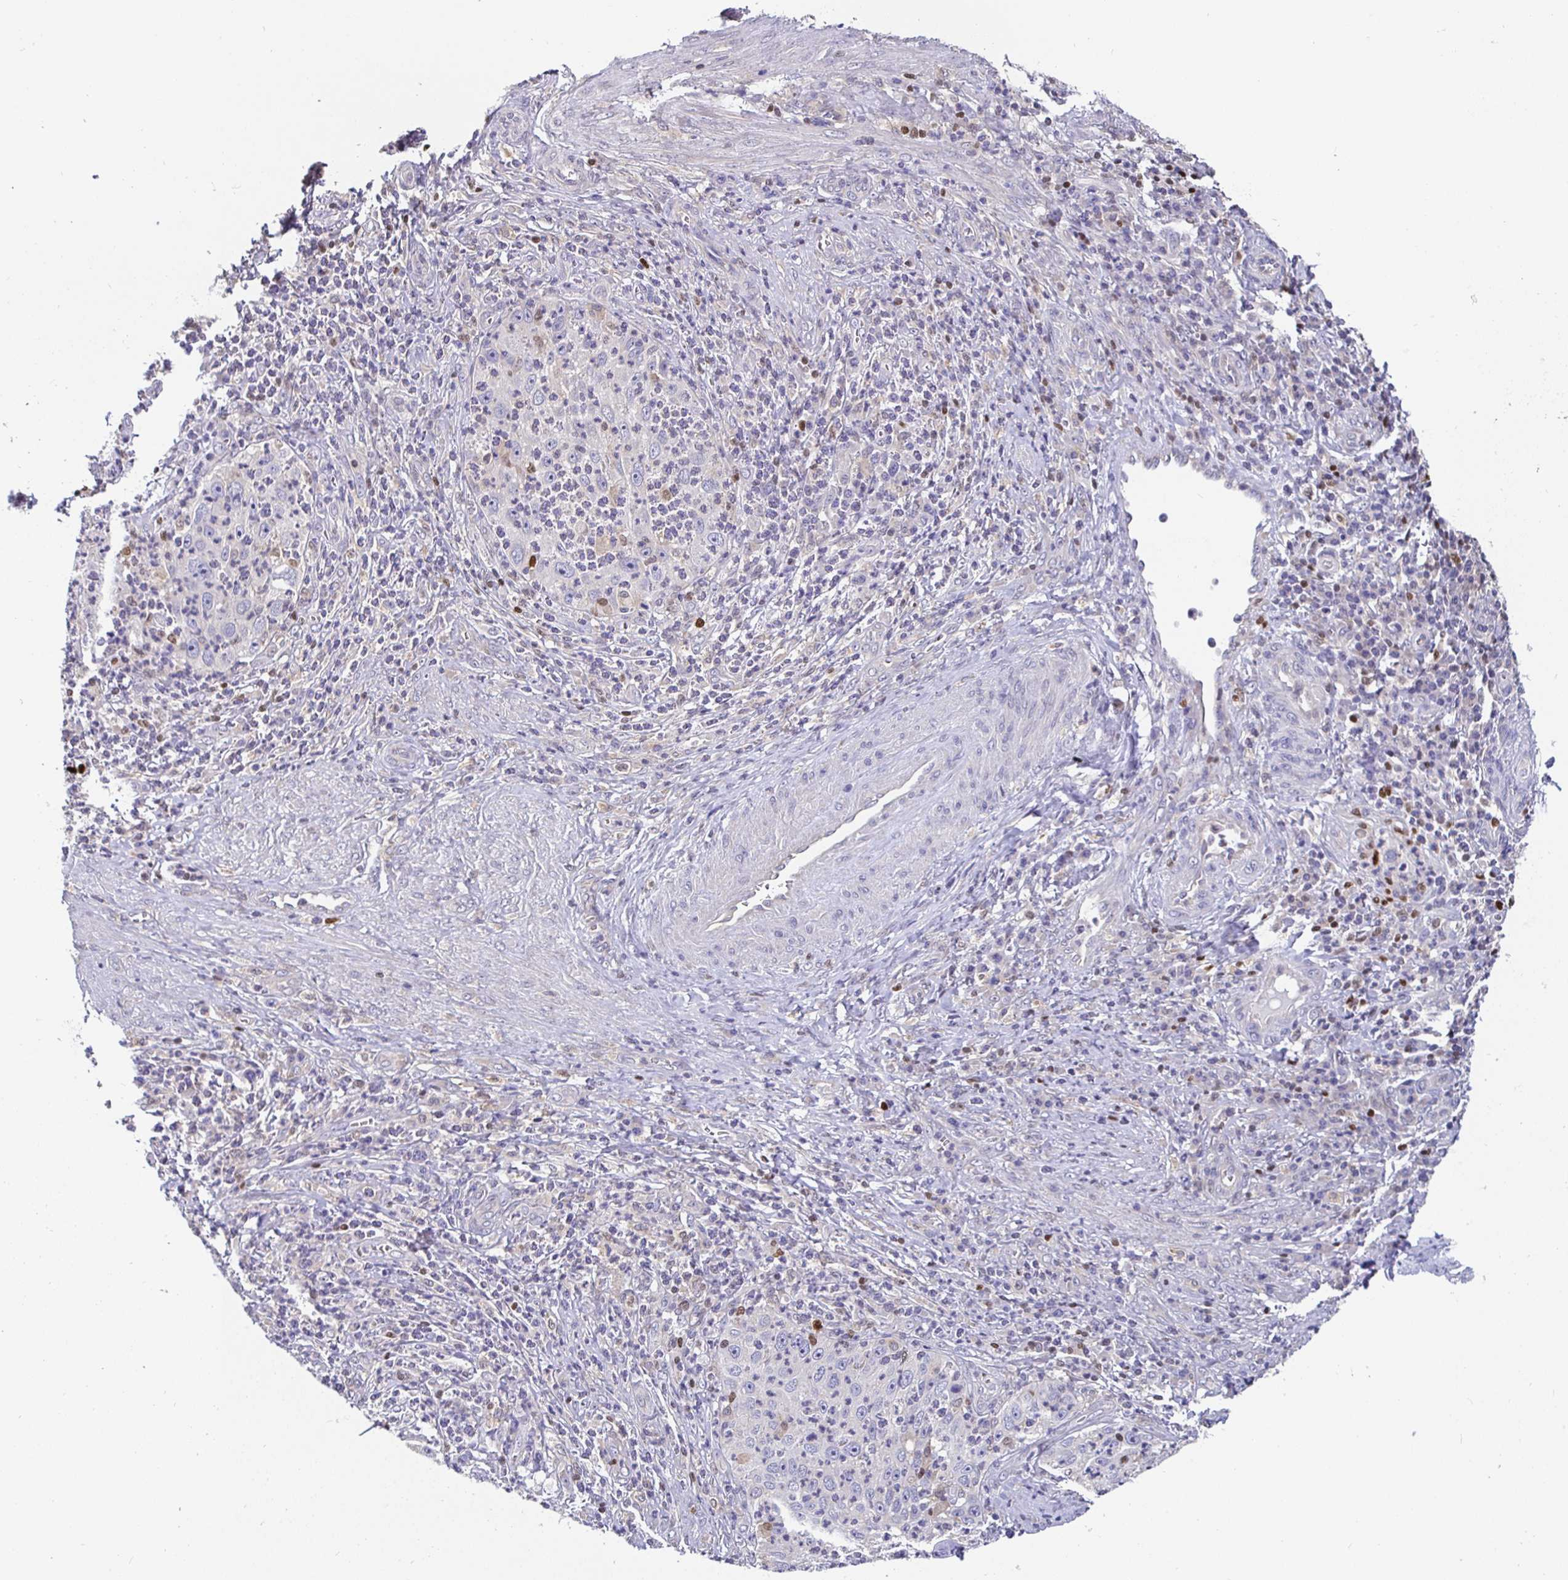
{"staining": {"intensity": "negative", "quantity": "none", "location": "none"}, "tissue": "cervical cancer", "cell_type": "Tumor cells", "image_type": "cancer", "snomed": [{"axis": "morphology", "description": "Squamous cell carcinoma, NOS"}, {"axis": "topography", "description": "Cervix"}], "caption": "High power microscopy image of an immunohistochemistry histopathology image of cervical squamous cell carcinoma, revealing no significant staining in tumor cells.", "gene": "SATB1", "patient": {"sex": "female", "age": 30}}